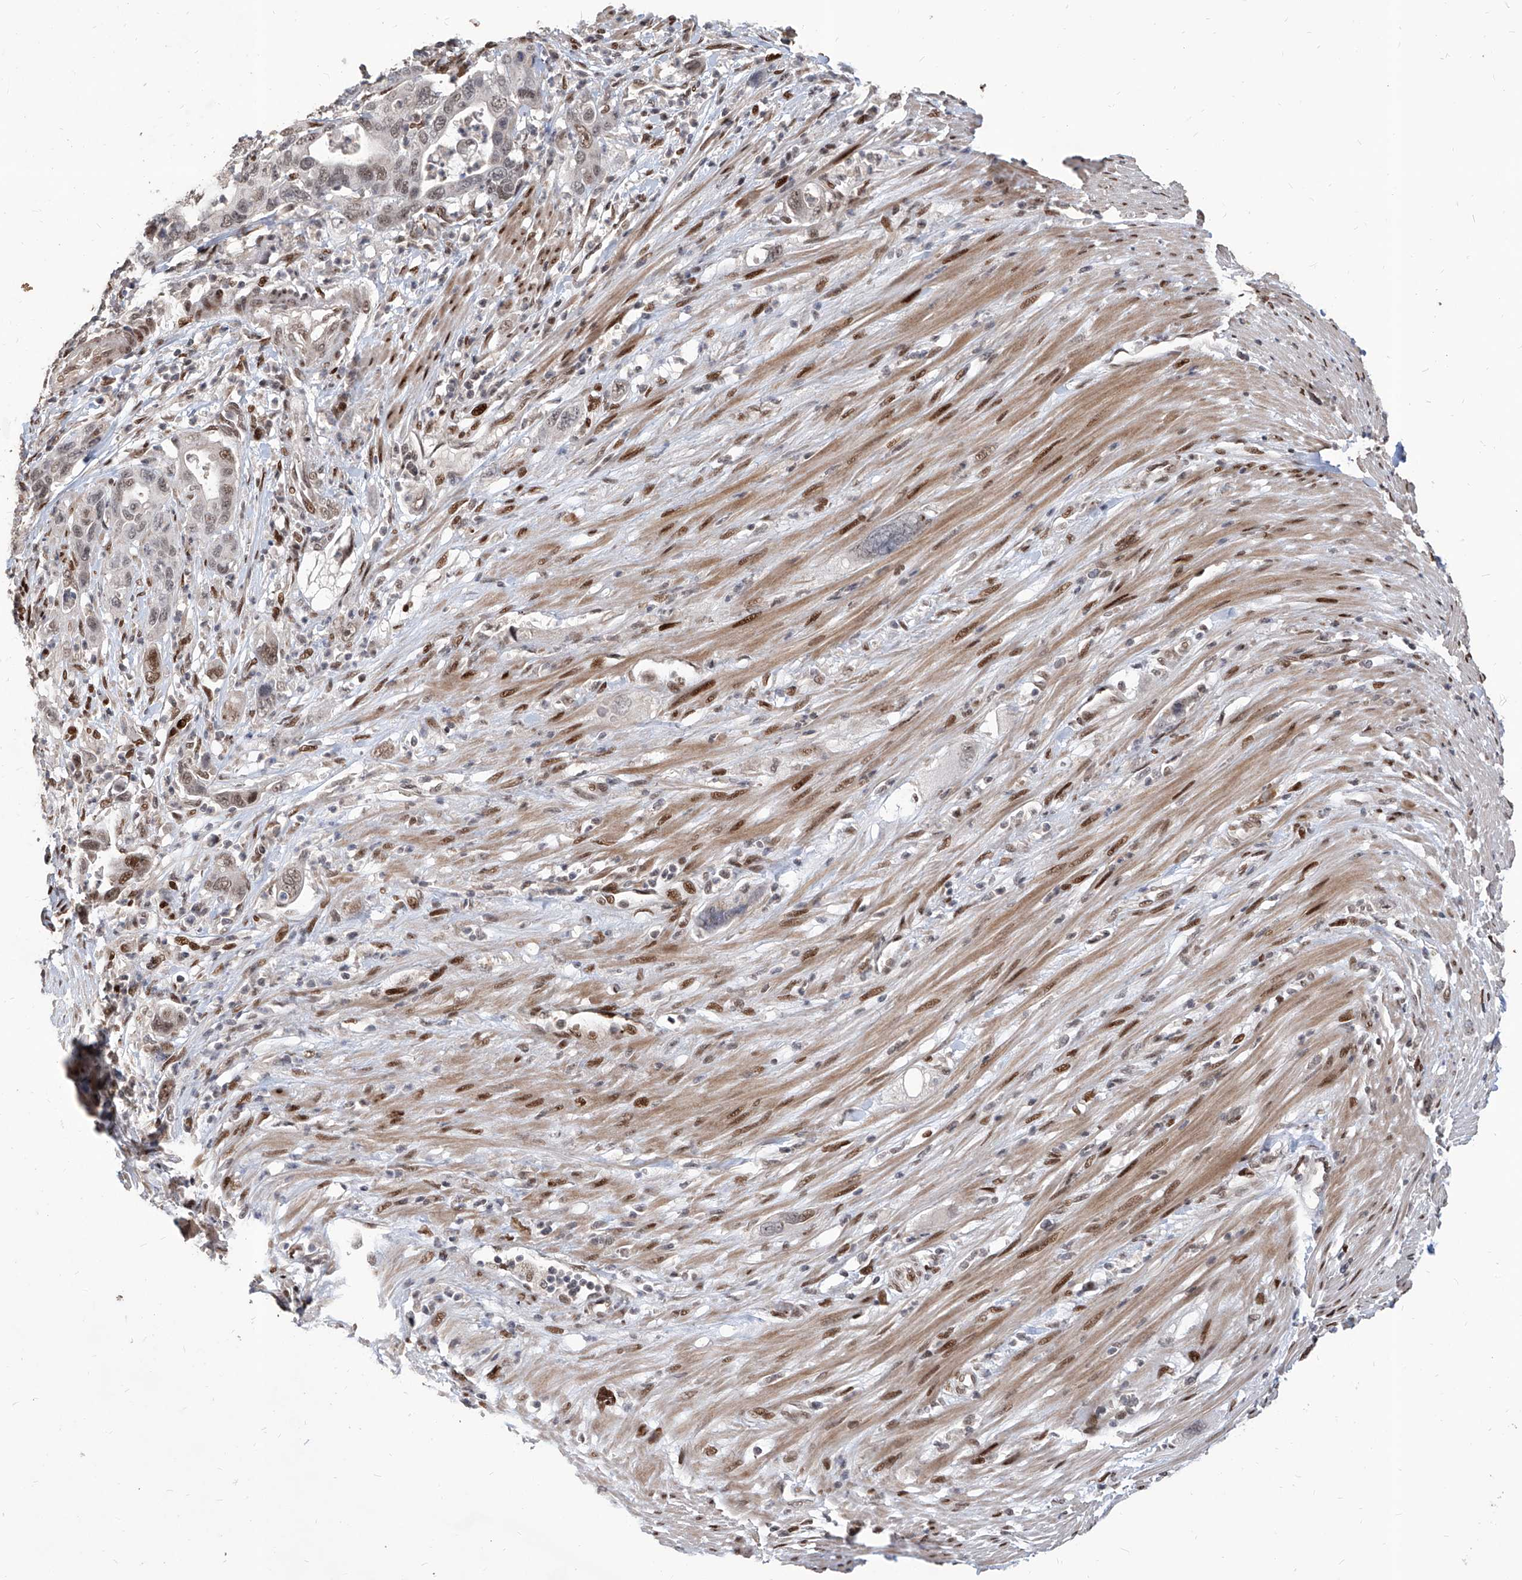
{"staining": {"intensity": "moderate", "quantity": ">75%", "location": "nuclear"}, "tissue": "pancreatic cancer", "cell_type": "Tumor cells", "image_type": "cancer", "snomed": [{"axis": "morphology", "description": "Adenocarcinoma, NOS"}, {"axis": "topography", "description": "Pancreas"}], "caption": "Protein staining of adenocarcinoma (pancreatic) tissue displays moderate nuclear staining in approximately >75% of tumor cells. The staining was performed using DAB to visualize the protein expression in brown, while the nuclei were stained in blue with hematoxylin (Magnification: 20x).", "gene": "IRF2", "patient": {"sex": "female", "age": 71}}